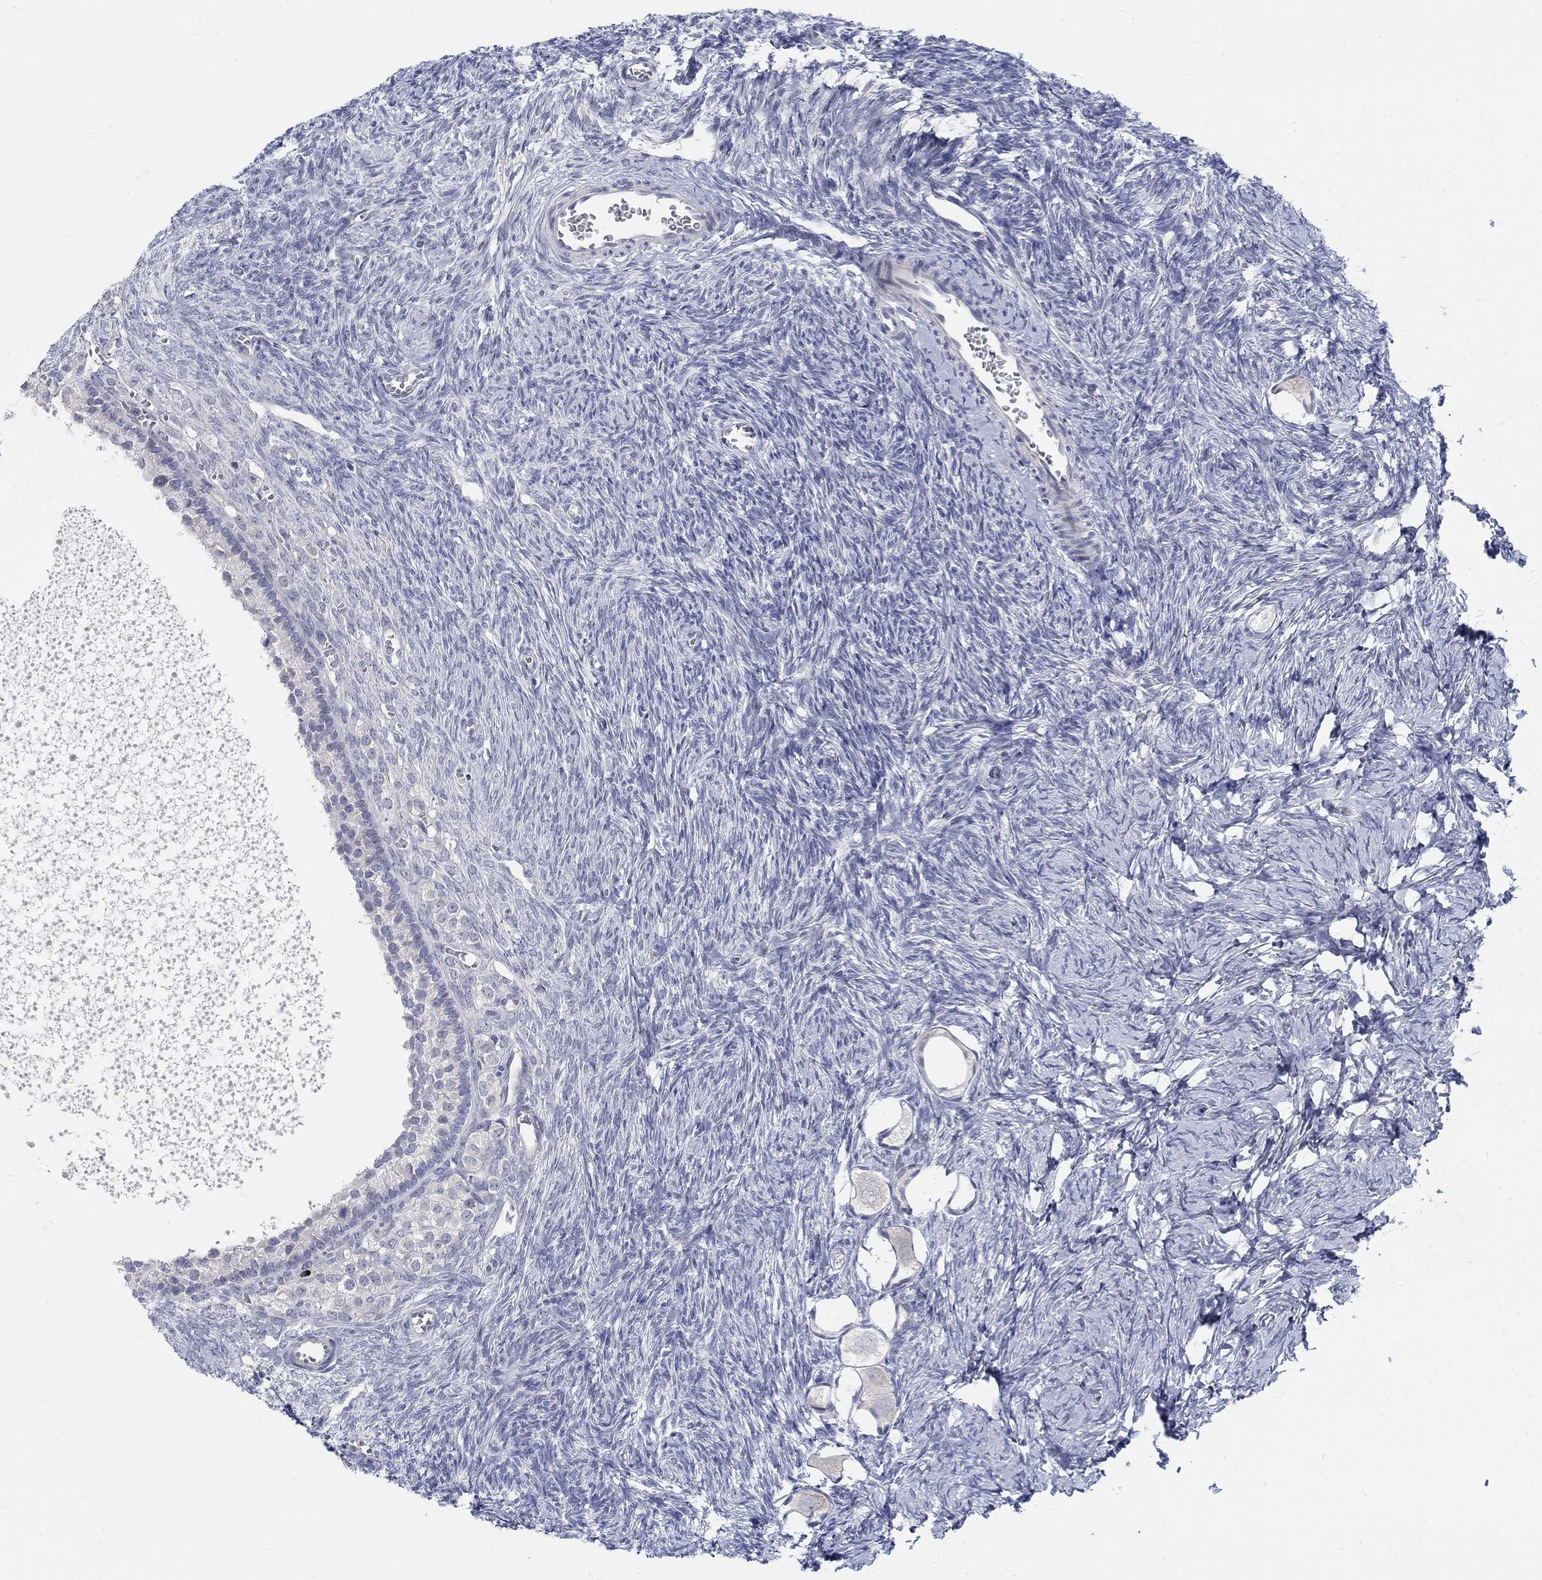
{"staining": {"intensity": "negative", "quantity": "none", "location": "none"}, "tissue": "ovary", "cell_type": "Follicle cells", "image_type": "normal", "snomed": [{"axis": "morphology", "description": "Normal tissue, NOS"}, {"axis": "topography", "description": "Ovary"}], "caption": "A high-resolution micrograph shows immunohistochemistry (IHC) staining of normal ovary, which reveals no significant staining in follicle cells.", "gene": "ANO7", "patient": {"sex": "female", "age": 27}}